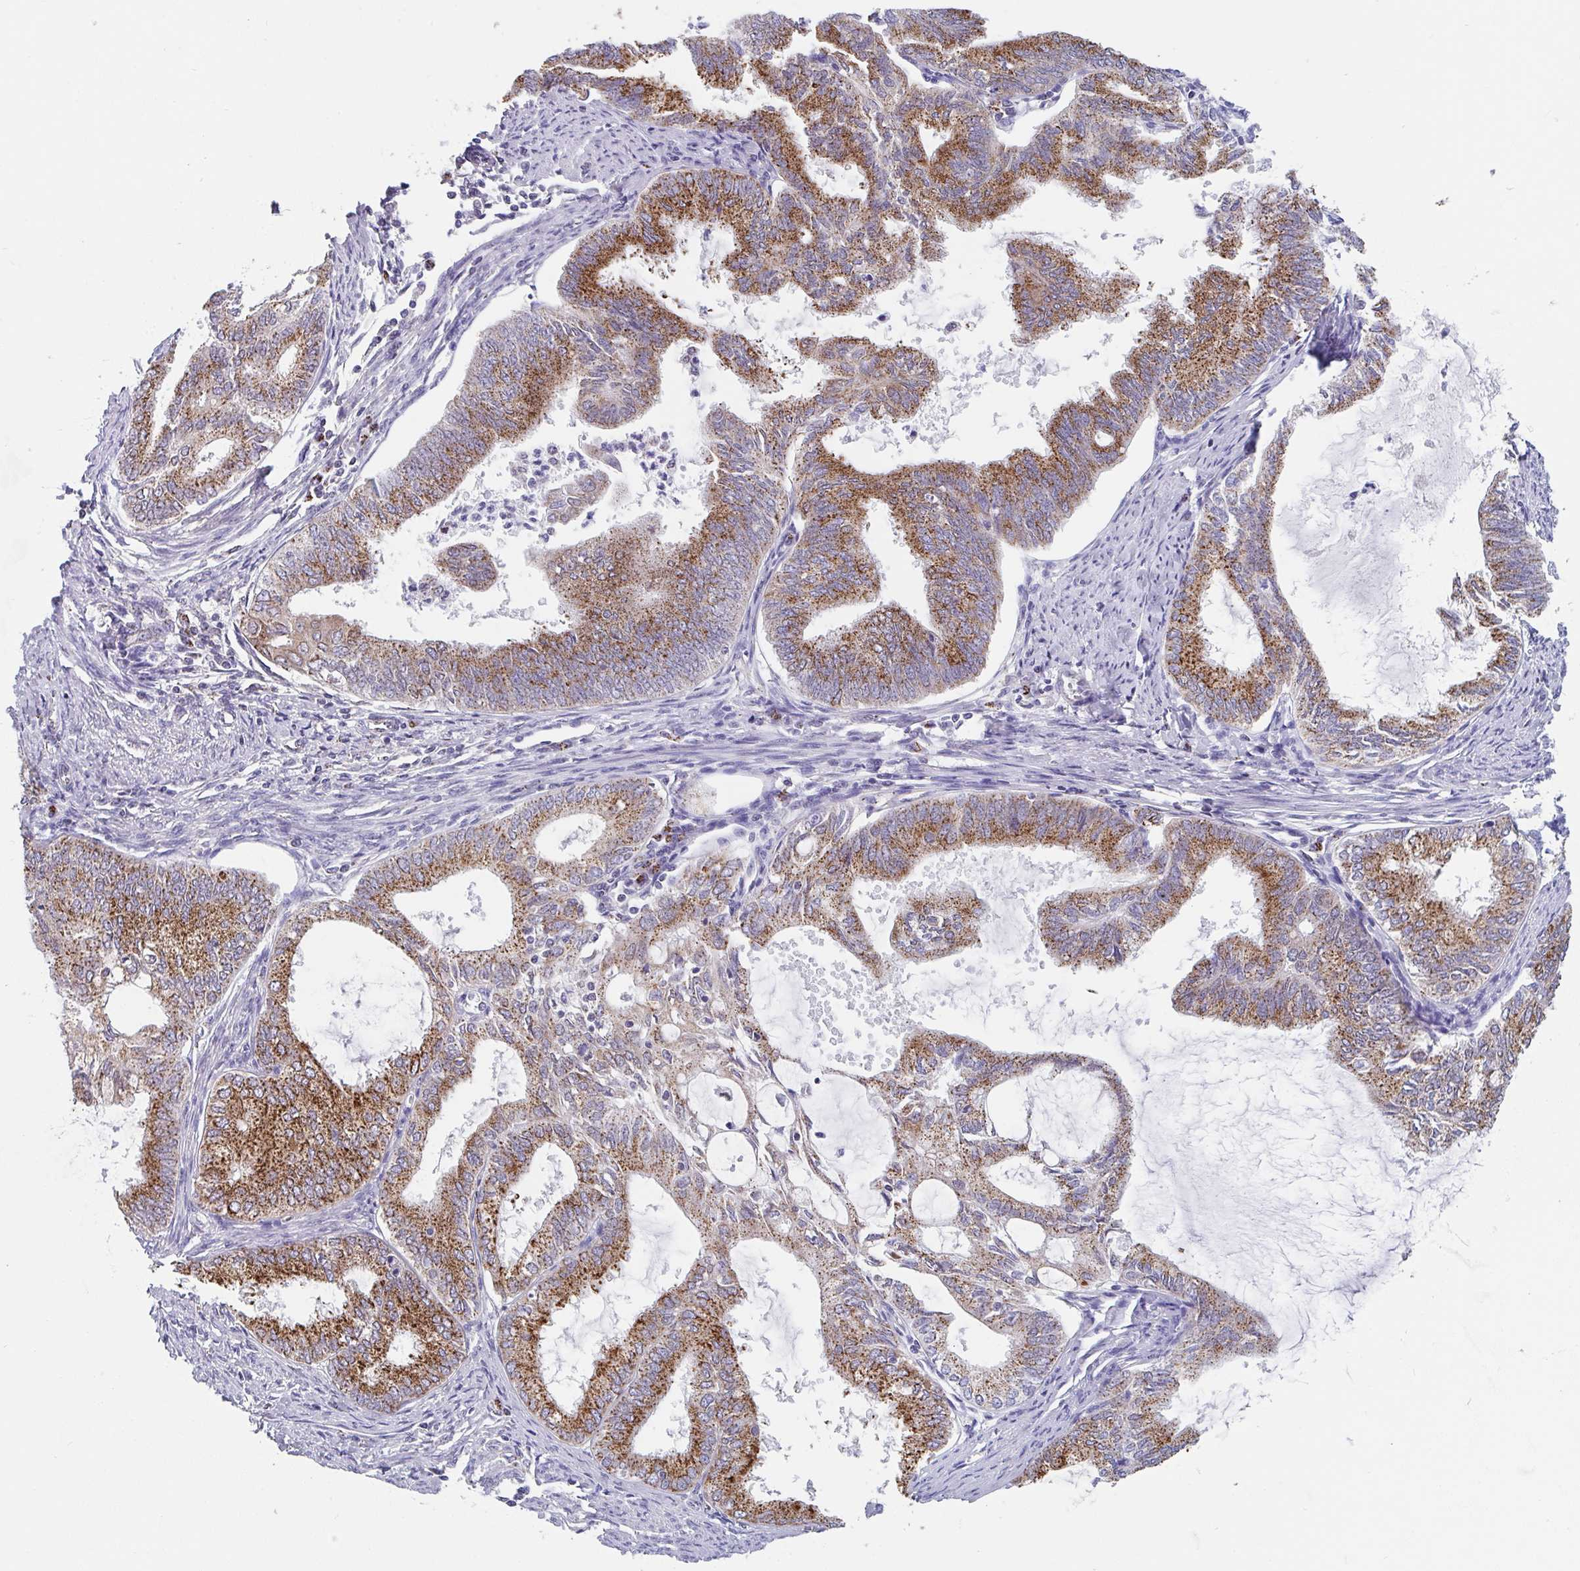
{"staining": {"intensity": "strong", "quantity": ">75%", "location": "cytoplasmic/membranous"}, "tissue": "endometrial cancer", "cell_type": "Tumor cells", "image_type": "cancer", "snomed": [{"axis": "morphology", "description": "Adenocarcinoma, NOS"}, {"axis": "topography", "description": "Endometrium"}], "caption": "This micrograph demonstrates immunohistochemistry staining of endometrial adenocarcinoma, with high strong cytoplasmic/membranous expression in approximately >75% of tumor cells.", "gene": "PROSER3", "patient": {"sex": "female", "age": 86}}